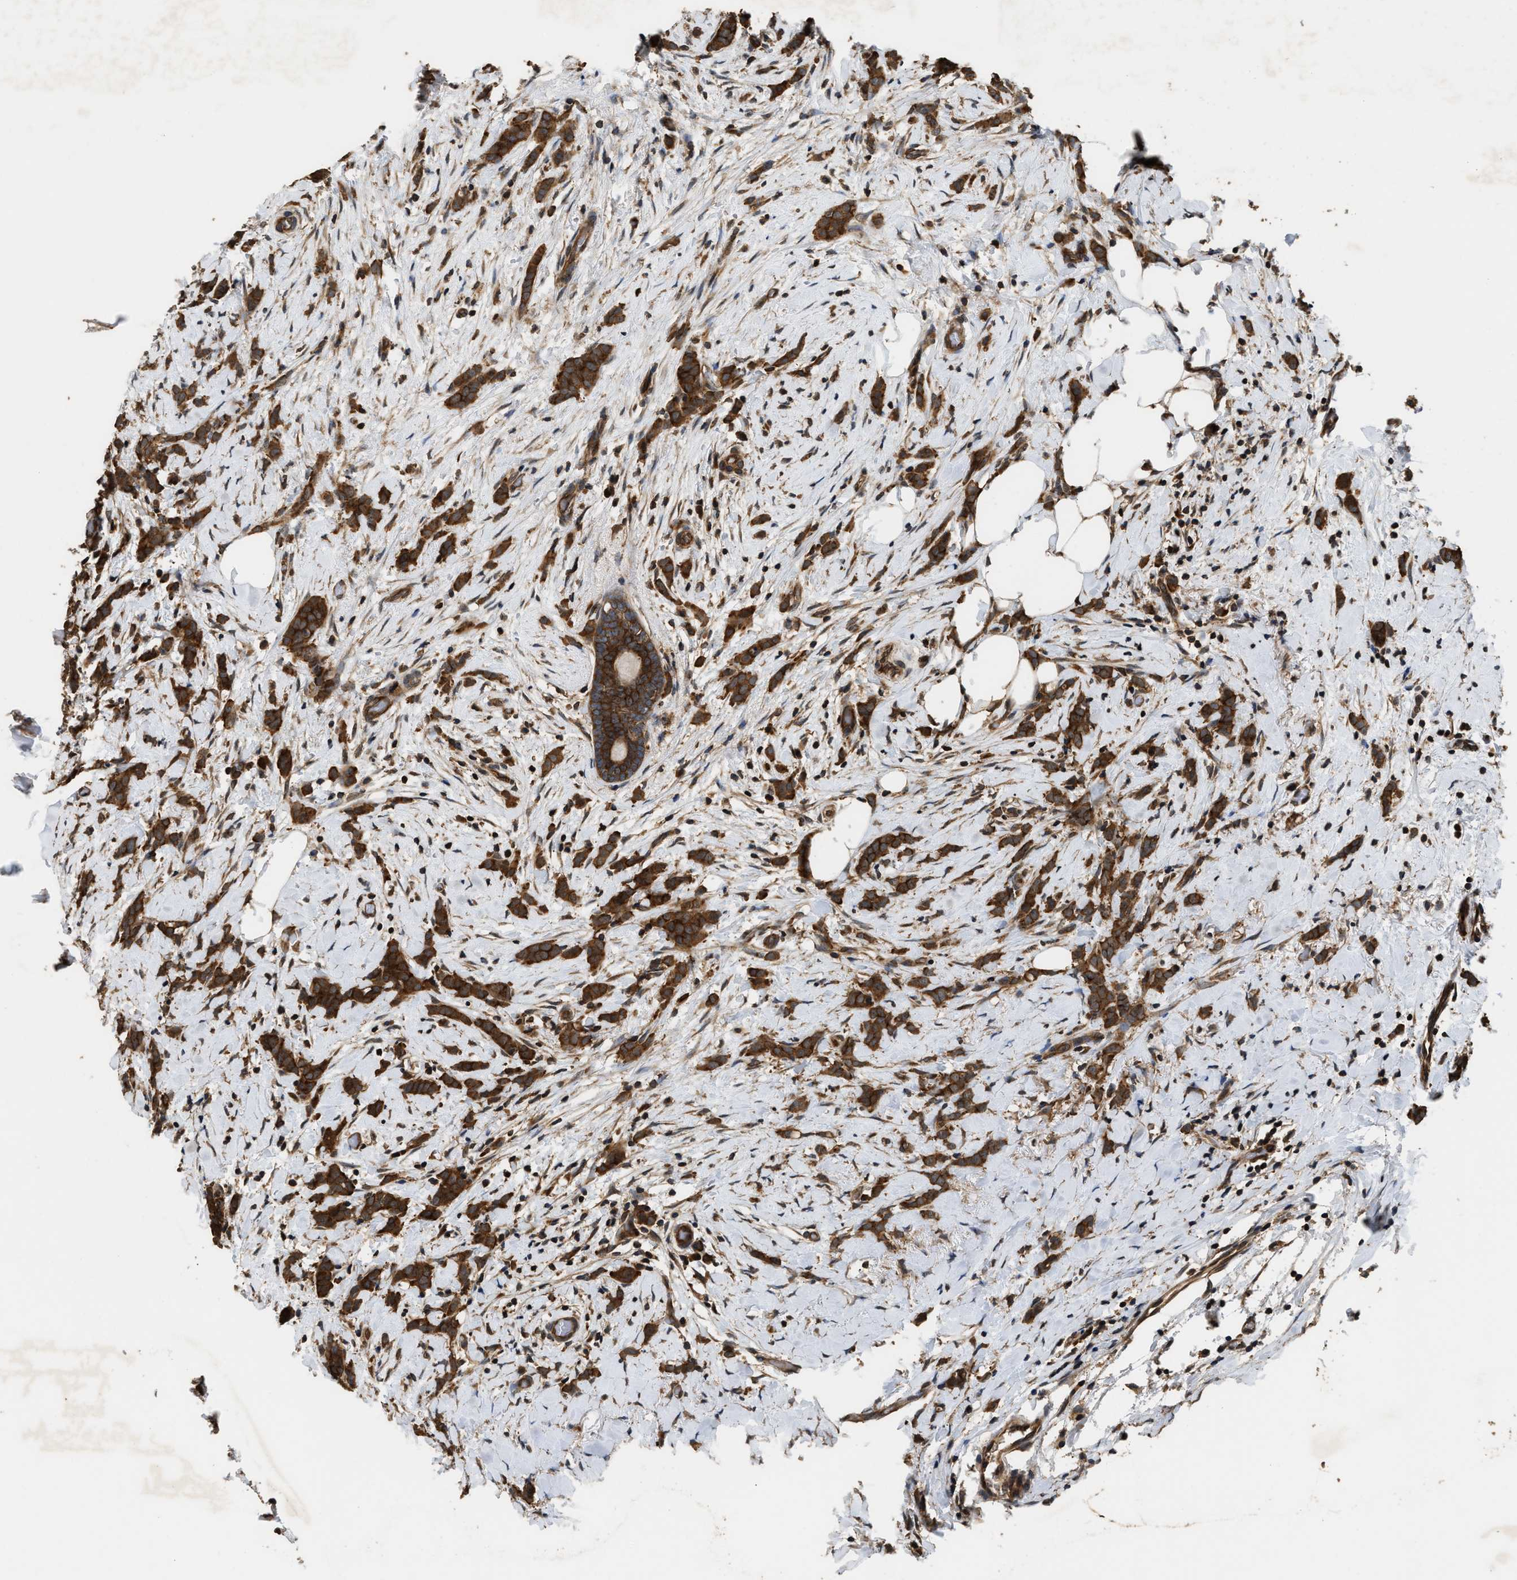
{"staining": {"intensity": "strong", "quantity": ">75%", "location": "cytoplasmic/membranous"}, "tissue": "breast cancer", "cell_type": "Tumor cells", "image_type": "cancer", "snomed": [{"axis": "morphology", "description": "Lobular carcinoma, in situ"}, {"axis": "morphology", "description": "Lobular carcinoma"}, {"axis": "topography", "description": "Breast"}], "caption": "IHC (DAB (3,3'-diaminobenzidine)) staining of human breast cancer (lobular carcinoma in situ) demonstrates strong cytoplasmic/membranous protein positivity in approximately >75% of tumor cells.", "gene": "DNAJC2", "patient": {"sex": "female", "age": 41}}